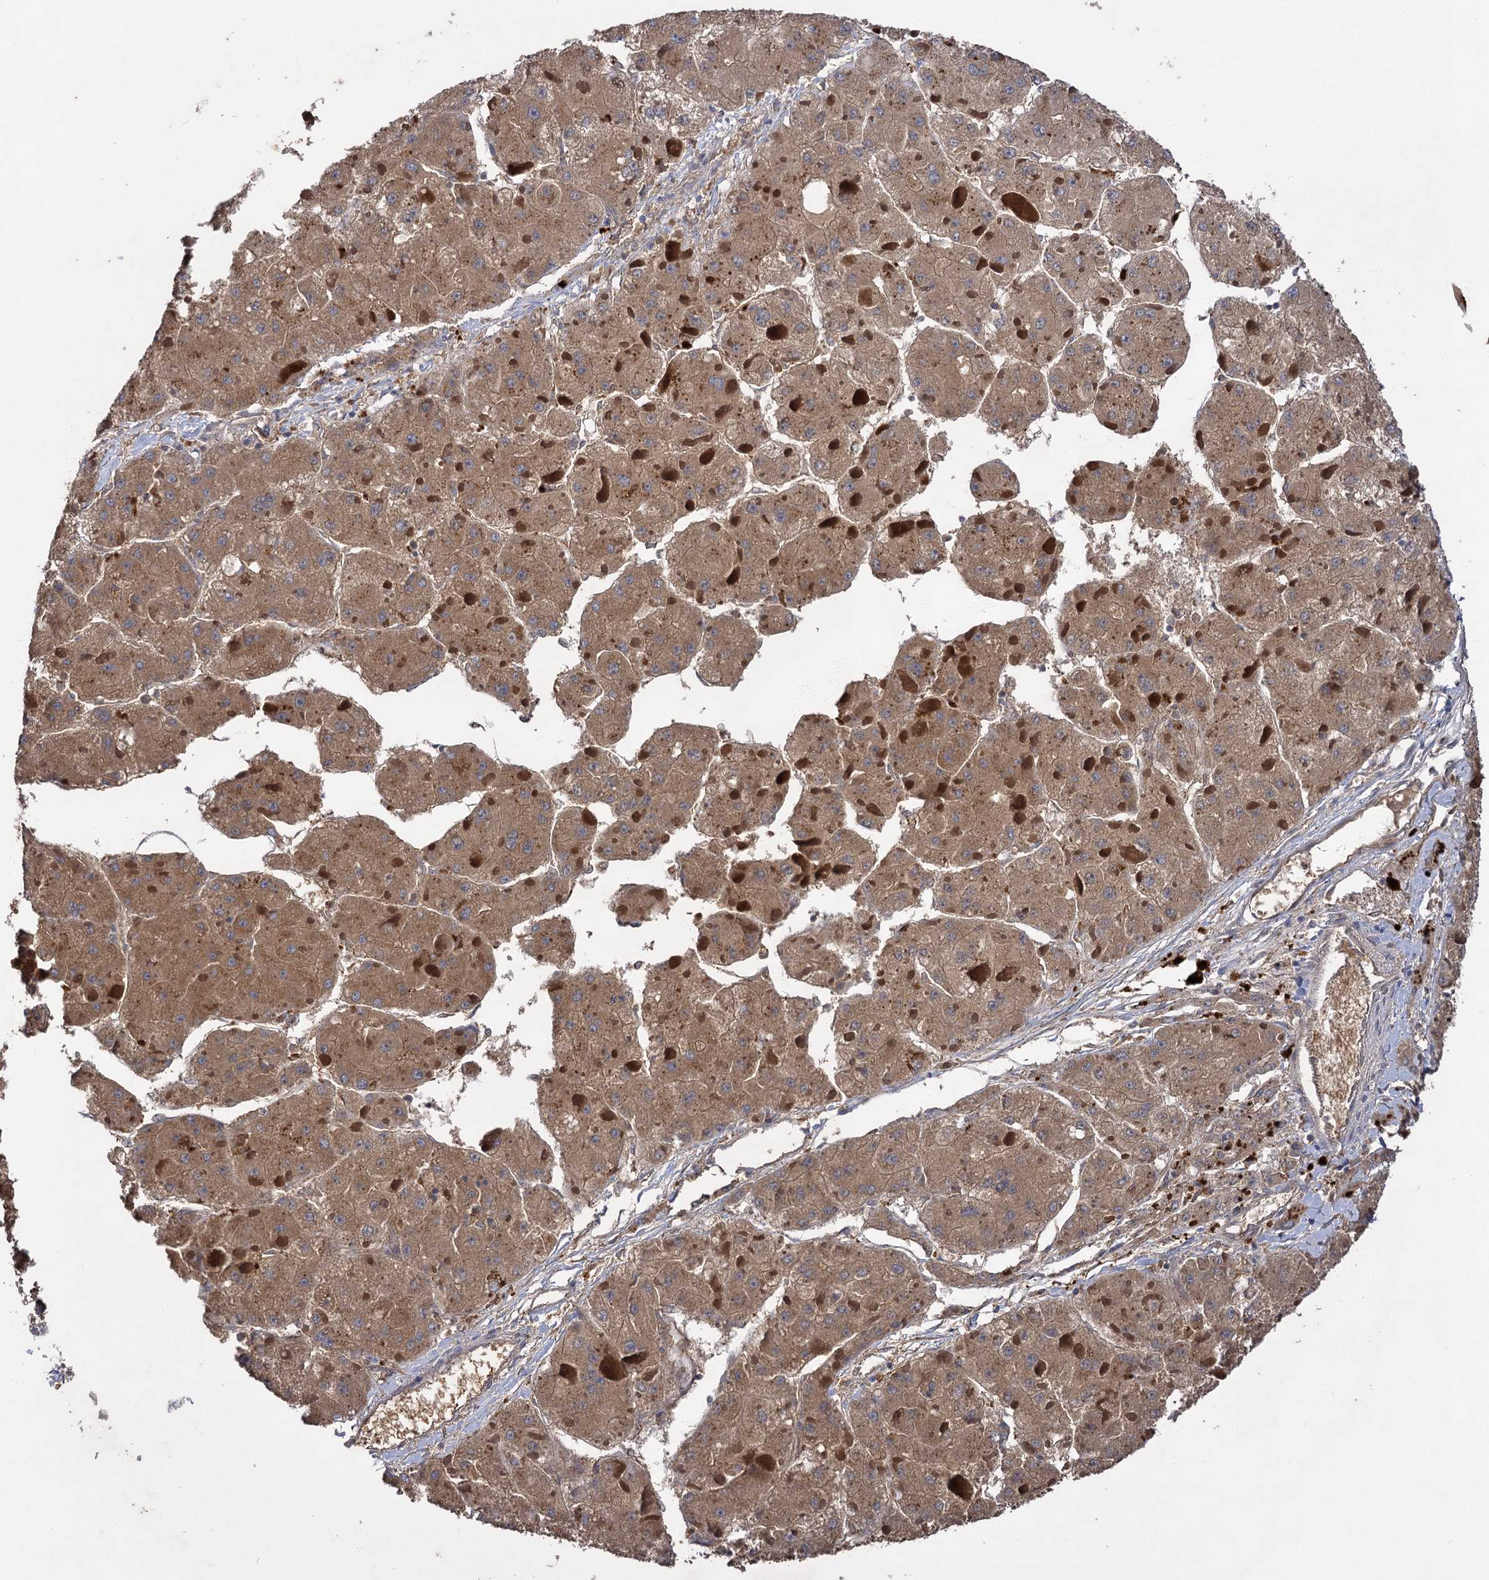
{"staining": {"intensity": "moderate", "quantity": ">75%", "location": "cytoplasmic/membranous"}, "tissue": "liver cancer", "cell_type": "Tumor cells", "image_type": "cancer", "snomed": [{"axis": "morphology", "description": "Carcinoma, Hepatocellular, NOS"}, {"axis": "topography", "description": "Liver"}], "caption": "A brown stain highlights moderate cytoplasmic/membranous positivity of a protein in liver cancer tumor cells.", "gene": "USP50", "patient": {"sex": "female", "age": 73}}